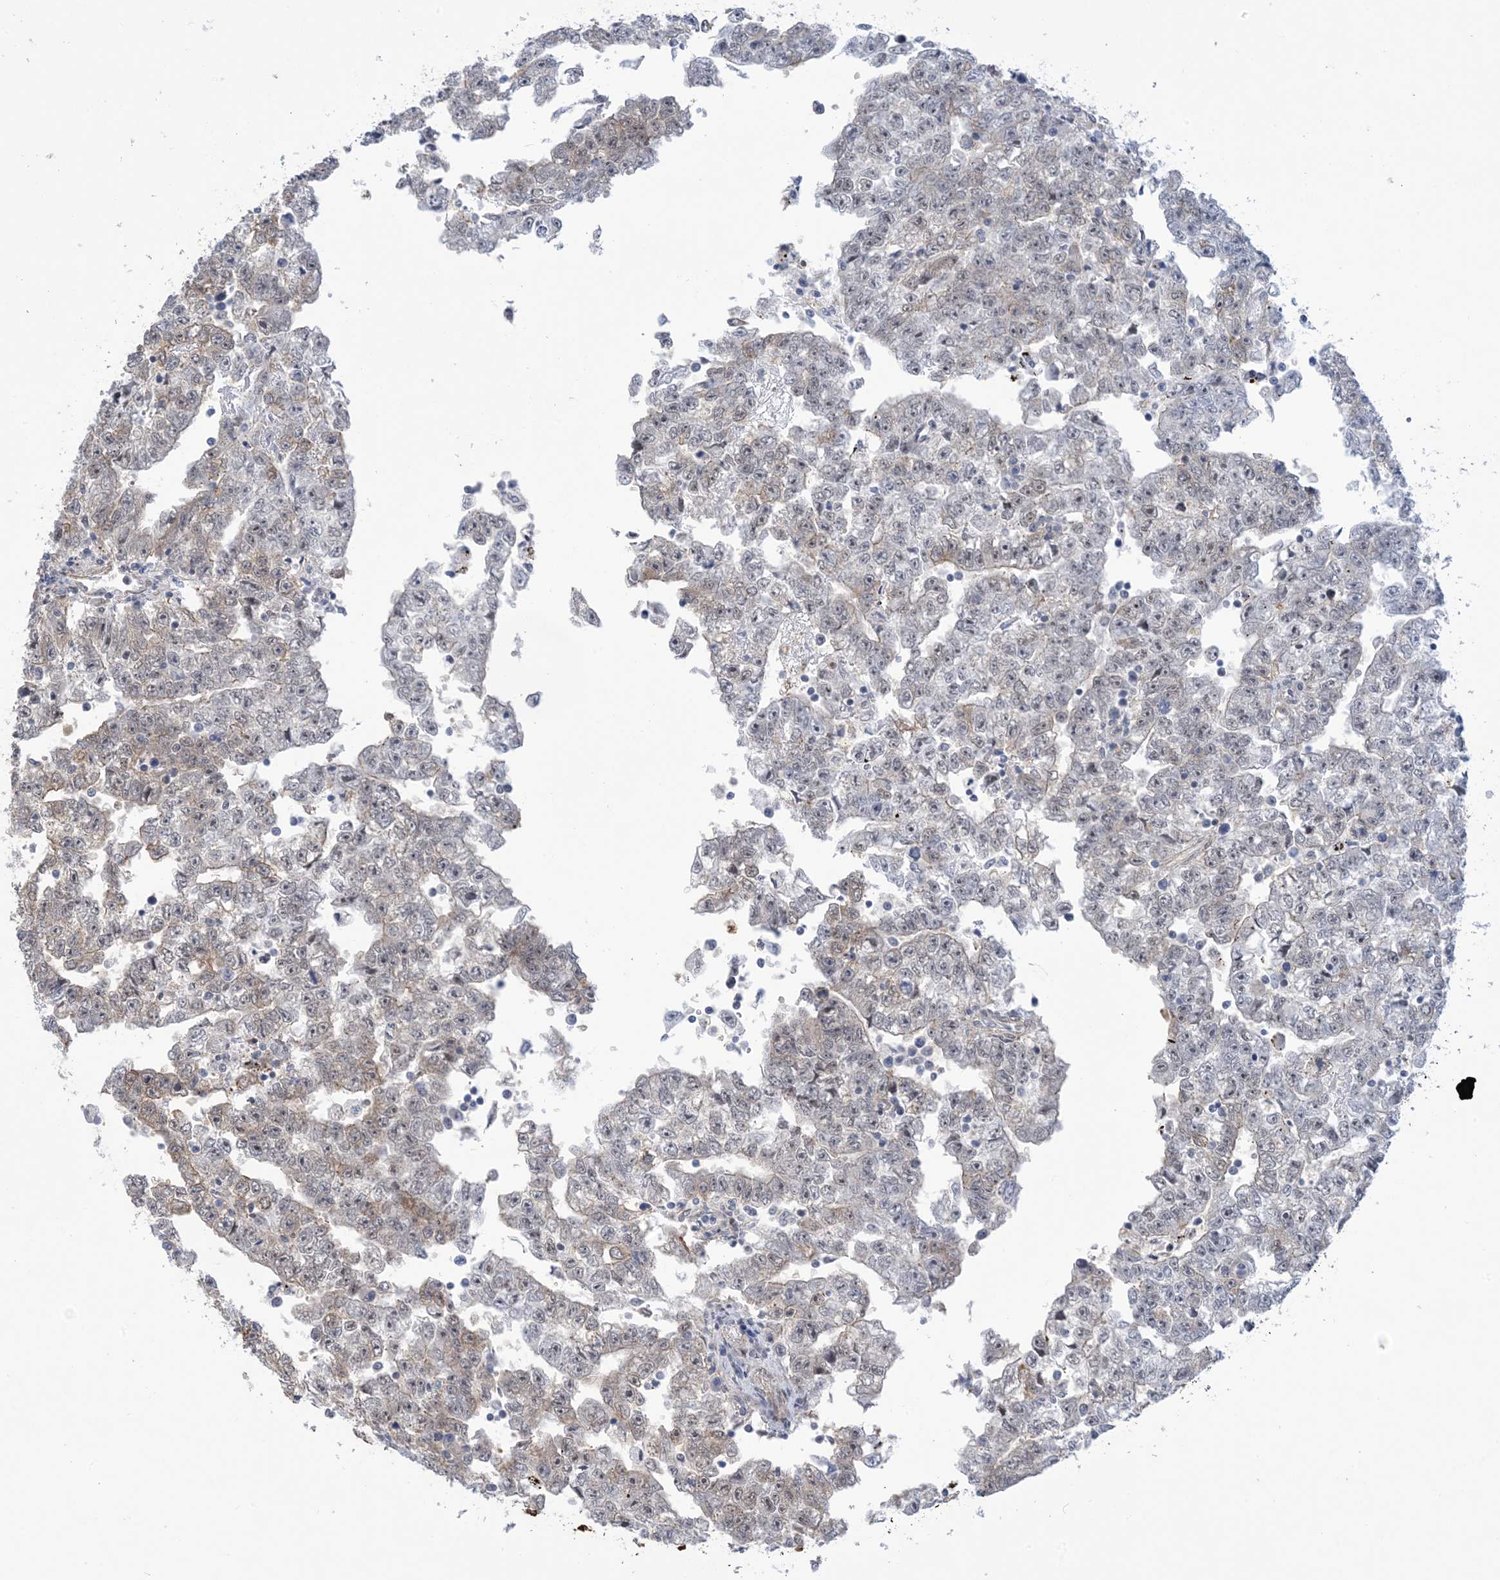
{"staining": {"intensity": "weak", "quantity": "<25%", "location": "cytoplasmic/membranous"}, "tissue": "testis cancer", "cell_type": "Tumor cells", "image_type": "cancer", "snomed": [{"axis": "morphology", "description": "Carcinoma, Embryonal, NOS"}, {"axis": "topography", "description": "Testis"}], "caption": "This is a photomicrograph of IHC staining of embryonal carcinoma (testis), which shows no positivity in tumor cells.", "gene": "ZNF8", "patient": {"sex": "male", "age": 25}}